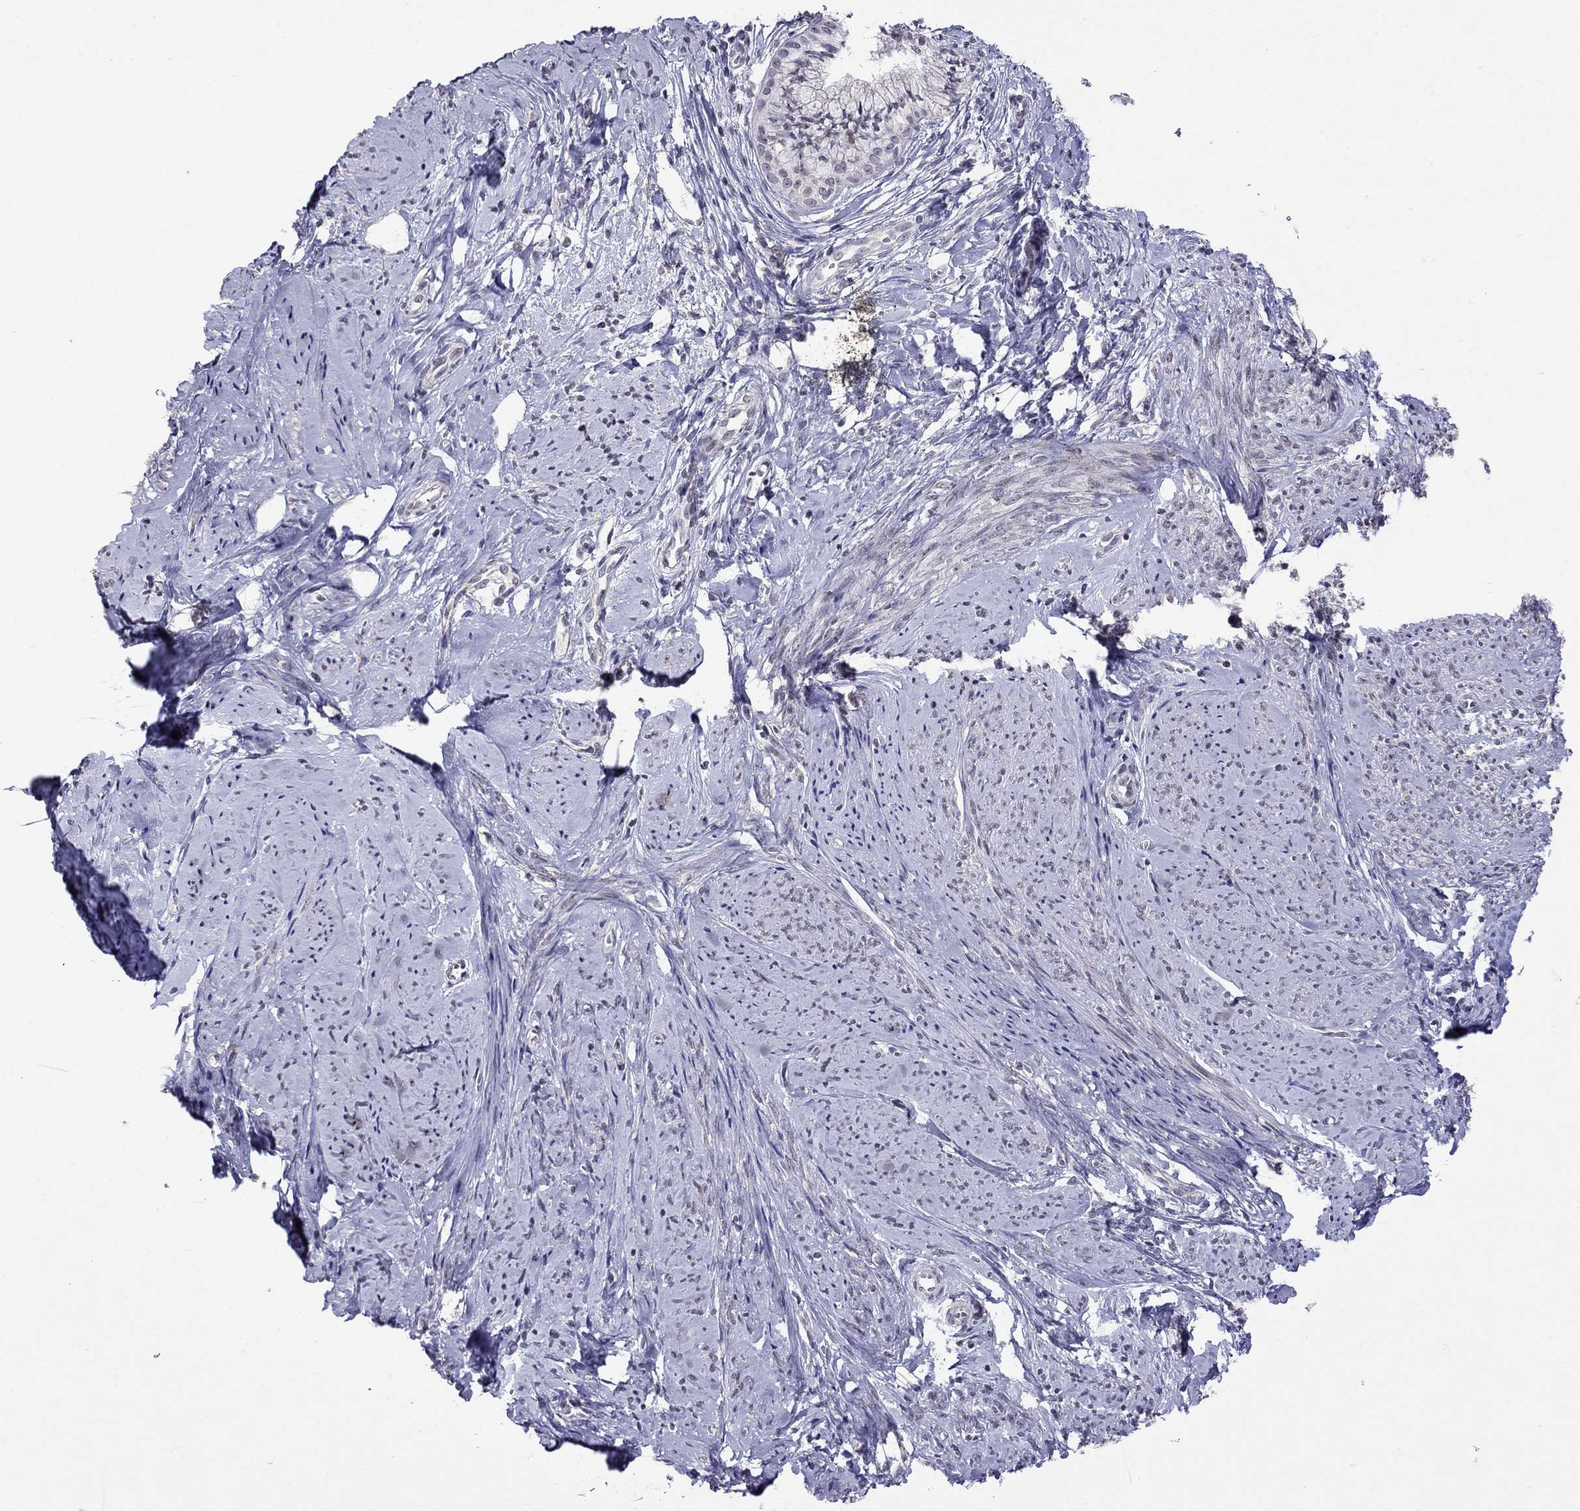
{"staining": {"intensity": "weak", "quantity": "<25%", "location": "nuclear"}, "tissue": "smooth muscle", "cell_type": "Smooth muscle cells", "image_type": "normal", "snomed": [{"axis": "morphology", "description": "Normal tissue, NOS"}, {"axis": "topography", "description": "Smooth muscle"}], "caption": "An image of human smooth muscle is negative for staining in smooth muscle cells. (Stains: DAB immunohistochemistry with hematoxylin counter stain, Microscopy: brightfield microscopy at high magnification).", "gene": "HES5", "patient": {"sex": "female", "age": 48}}